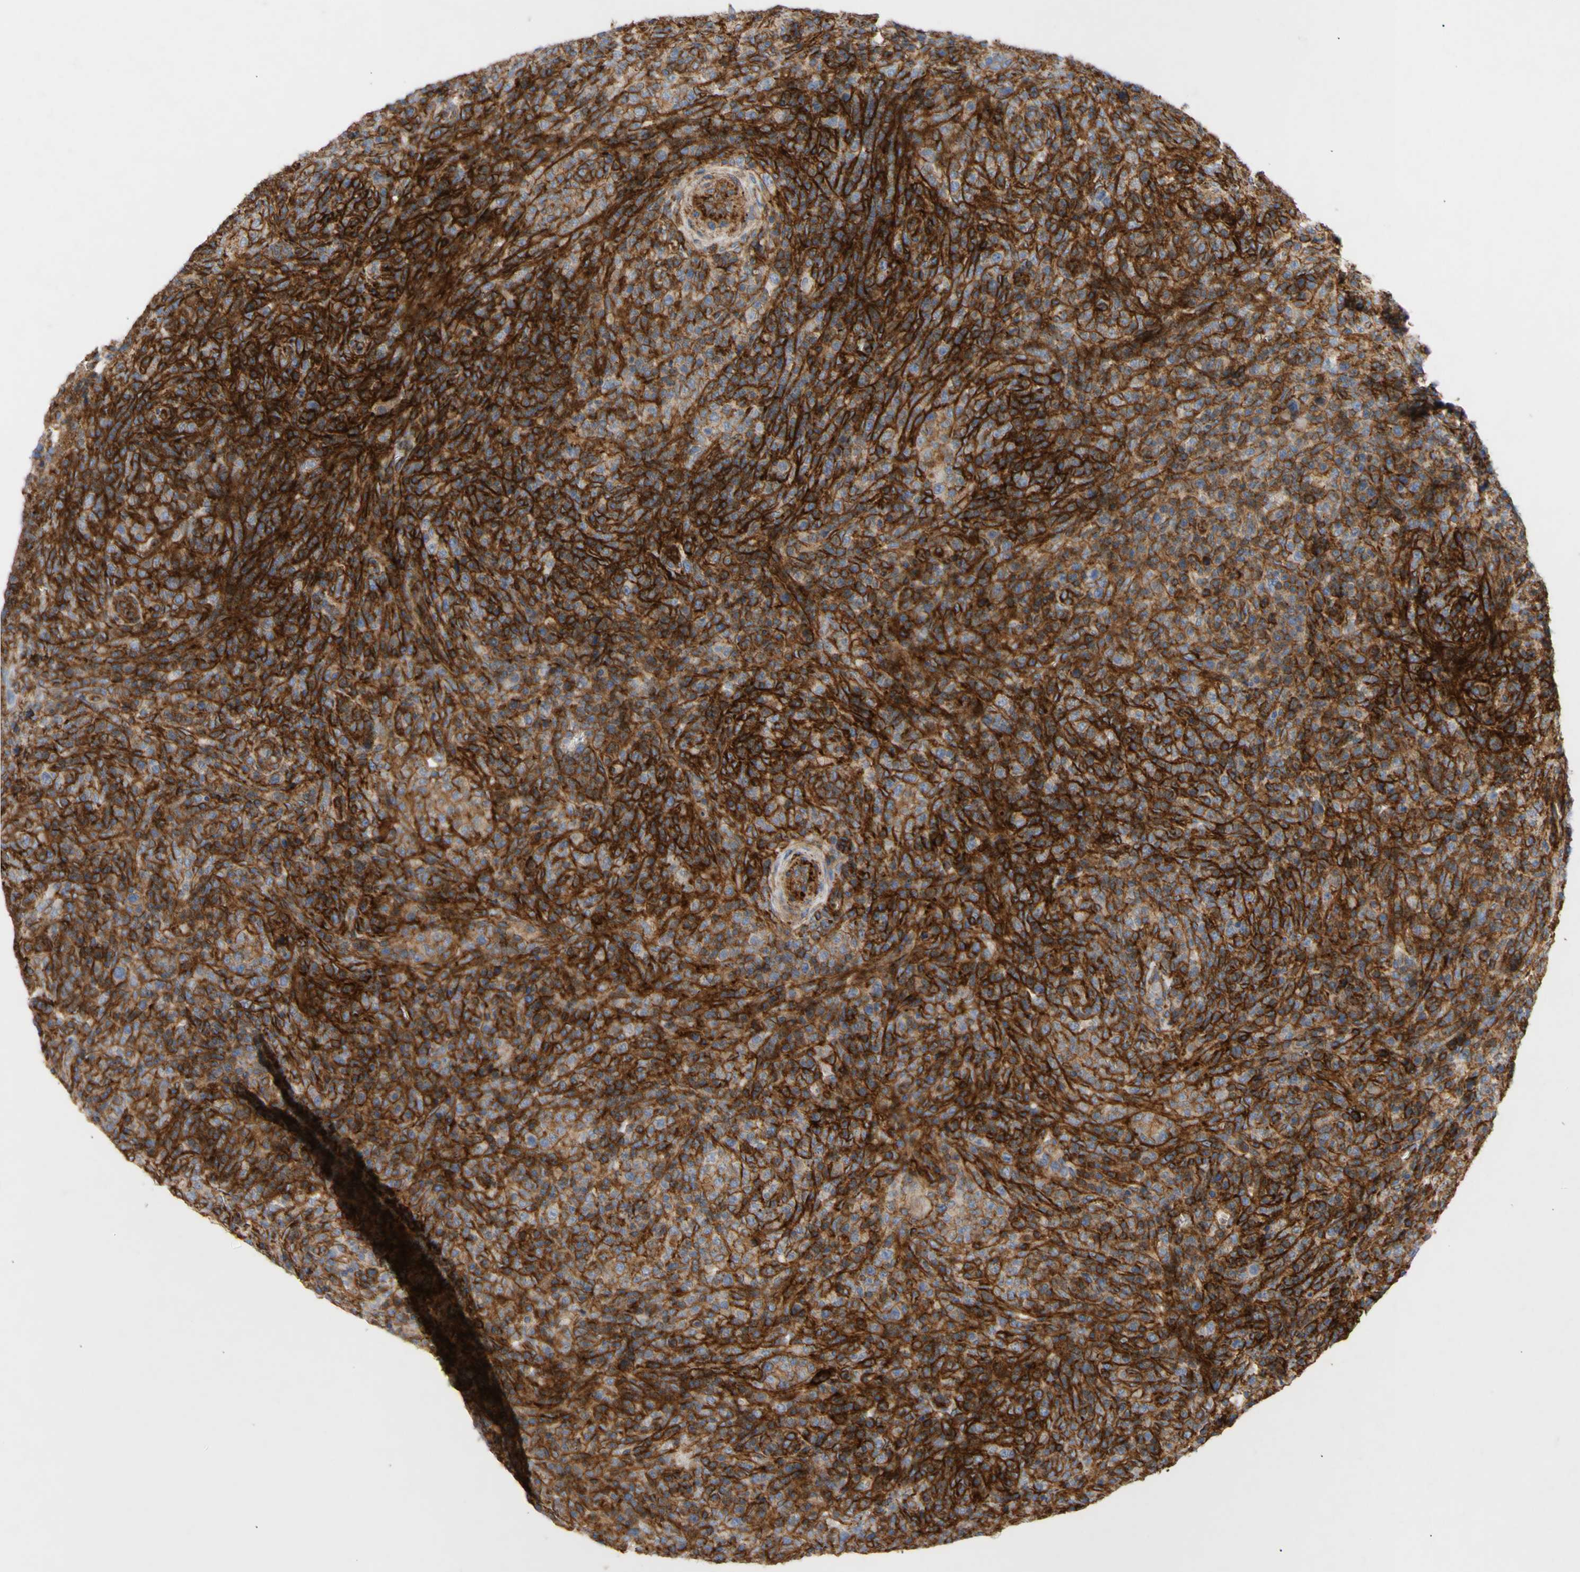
{"staining": {"intensity": "strong", "quantity": ">75%", "location": "cytoplasmic/membranous"}, "tissue": "lymphoma", "cell_type": "Tumor cells", "image_type": "cancer", "snomed": [{"axis": "morphology", "description": "Malignant lymphoma, non-Hodgkin's type, High grade"}, {"axis": "topography", "description": "Lymph node"}], "caption": "Tumor cells show strong cytoplasmic/membranous staining in about >75% of cells in malignant lymphoma, non-Hodgkin's type (high-grade). Ihc stains the protein of interest in brown and the nuclei are stained blue.", "gene": "ATP2A3", "patient": {"sex": "female", "age": 76}}